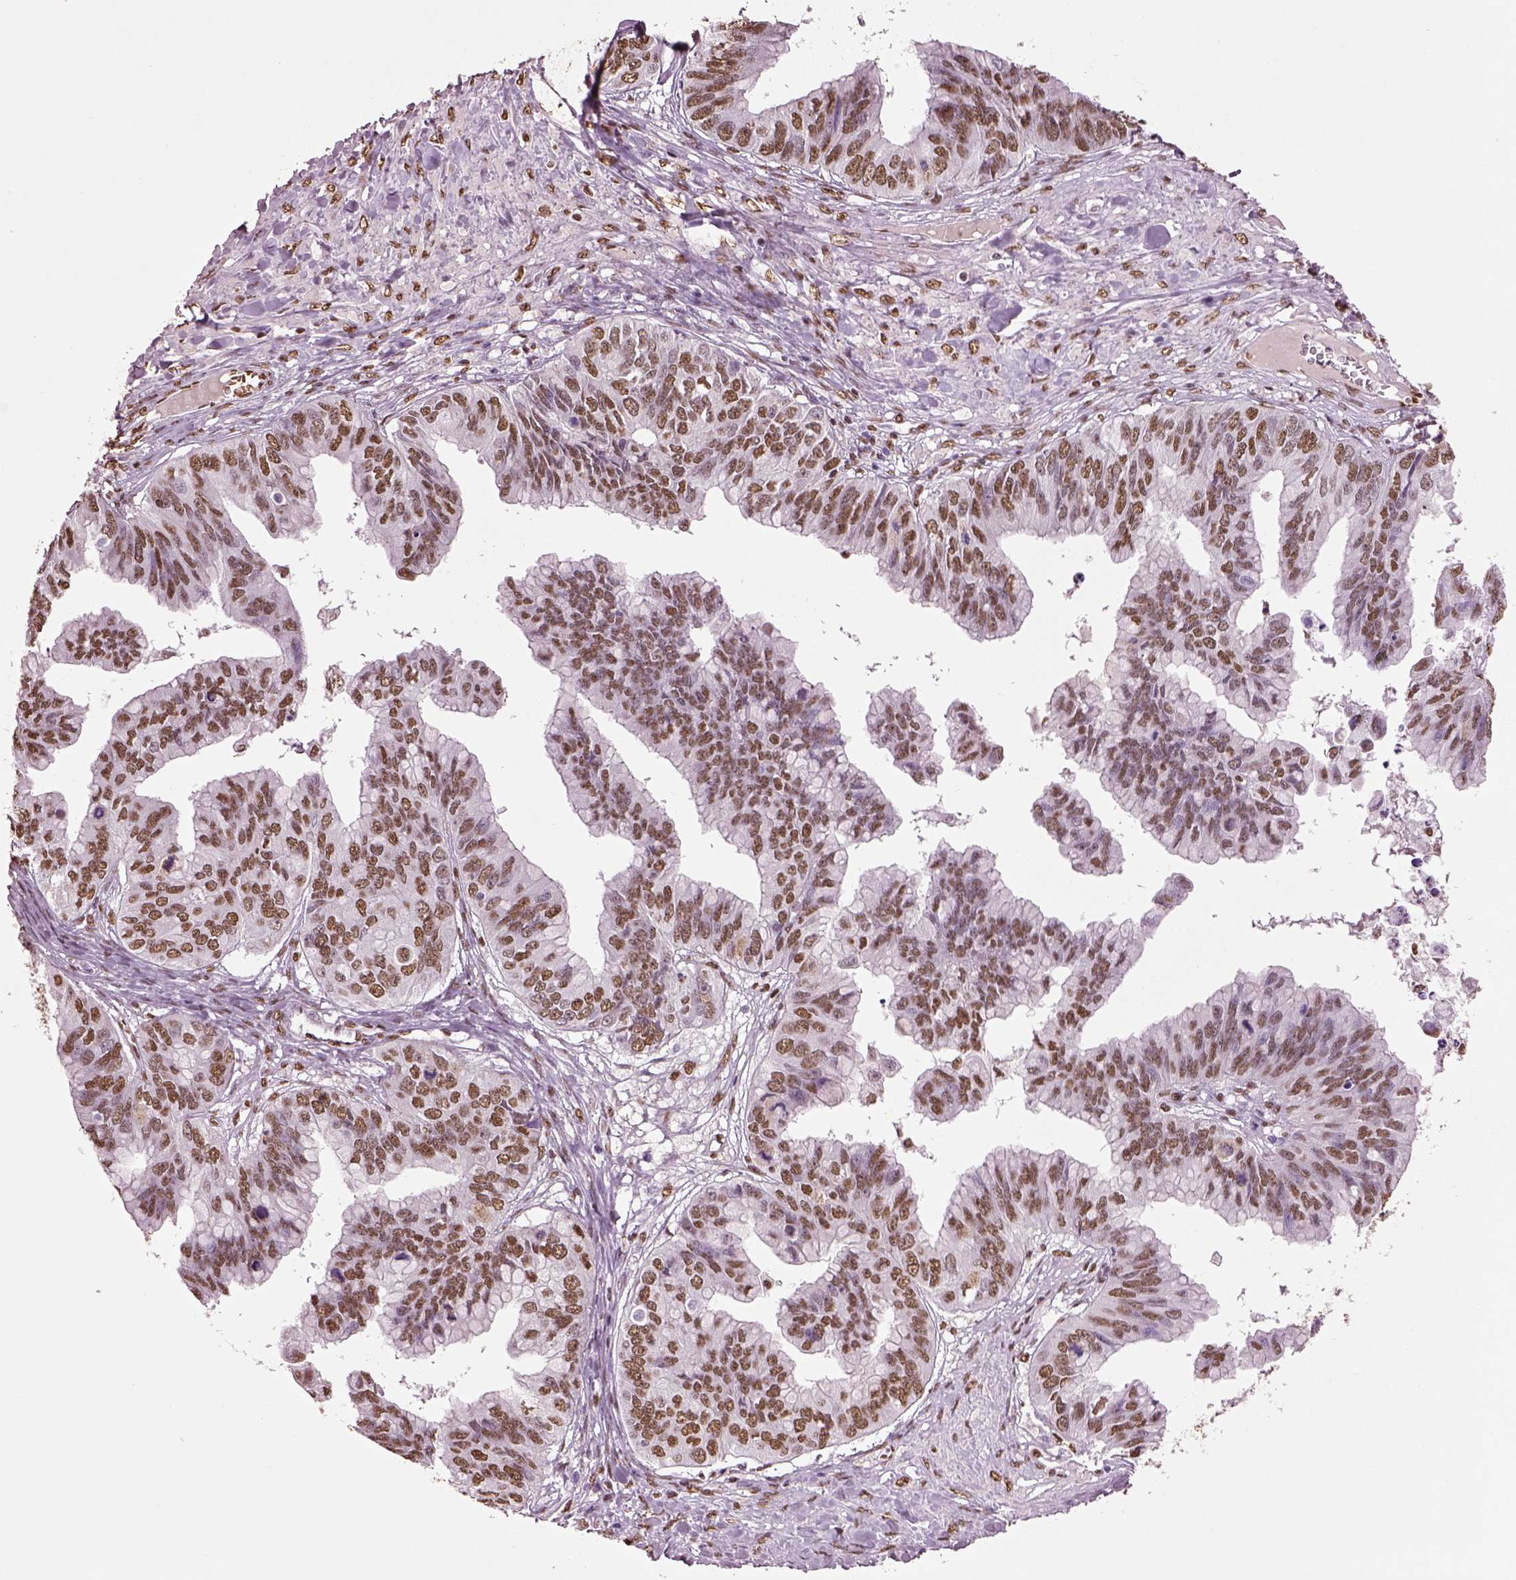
{"staining": {"intensity": "moderate", "quantity": ">75%", "location": "nuclear"}, "tissue": "ovarian cancer", "cell_type": "Tumor cells", "image_type": "cancer", "snomed": [{"axis": "morphology", "description": "Cystadenocarcinoma, mucinous, NOS"}, {"axis": "topography", "description": "Ovary"}], "caption": "IHC photomicrograph of human ovarian cancer (mucinous cystadenocarcinoma) stained for a protein (brown), which shows medium levels of moderate nuclear positivity in approximately >75% of tumor cells.", "gene": "DDX3X", "patient": {"sex": "female", "age": 76}}